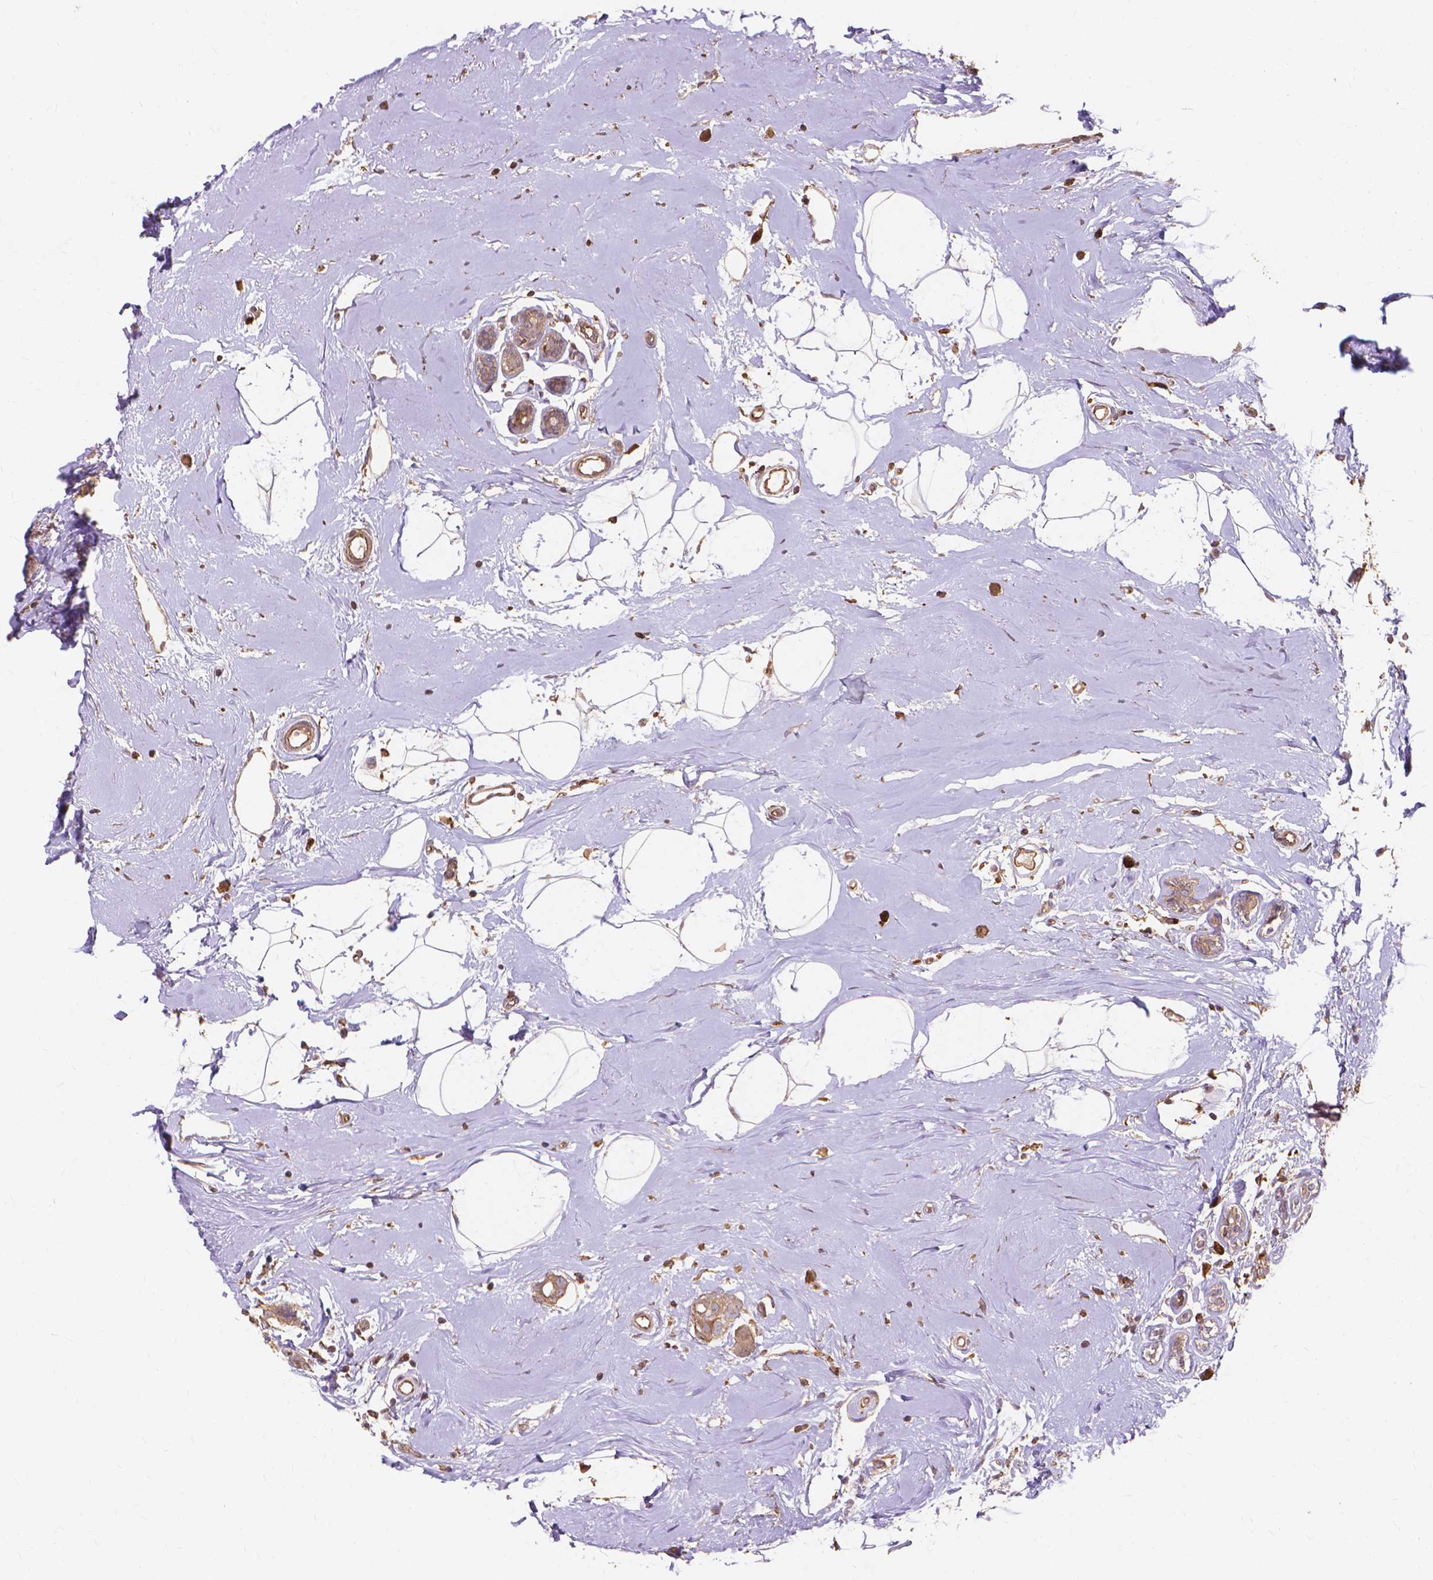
{"staining": {"intensity": "moderate", "quantity": ">75%", "location": "cytoplasmic/membranous"}, "tissue": "breast cancer", "cell_type": "Tumor cells", "image_type": "cancer", "snomed": [{"axis": "morphology", "description": "Duct carcinoma"}, {"axis": "topography", "description": "Breast"}], "caption": "Breast cancer (infiltrating ductal carcinoma) tissue reveals moderate cytoplasmic/membranous staining in approximately >75% of tumor cells, visualized by immunohistochemistry.", "gene": "TAB2", "patient": {"sex": "female", "age": 40}}